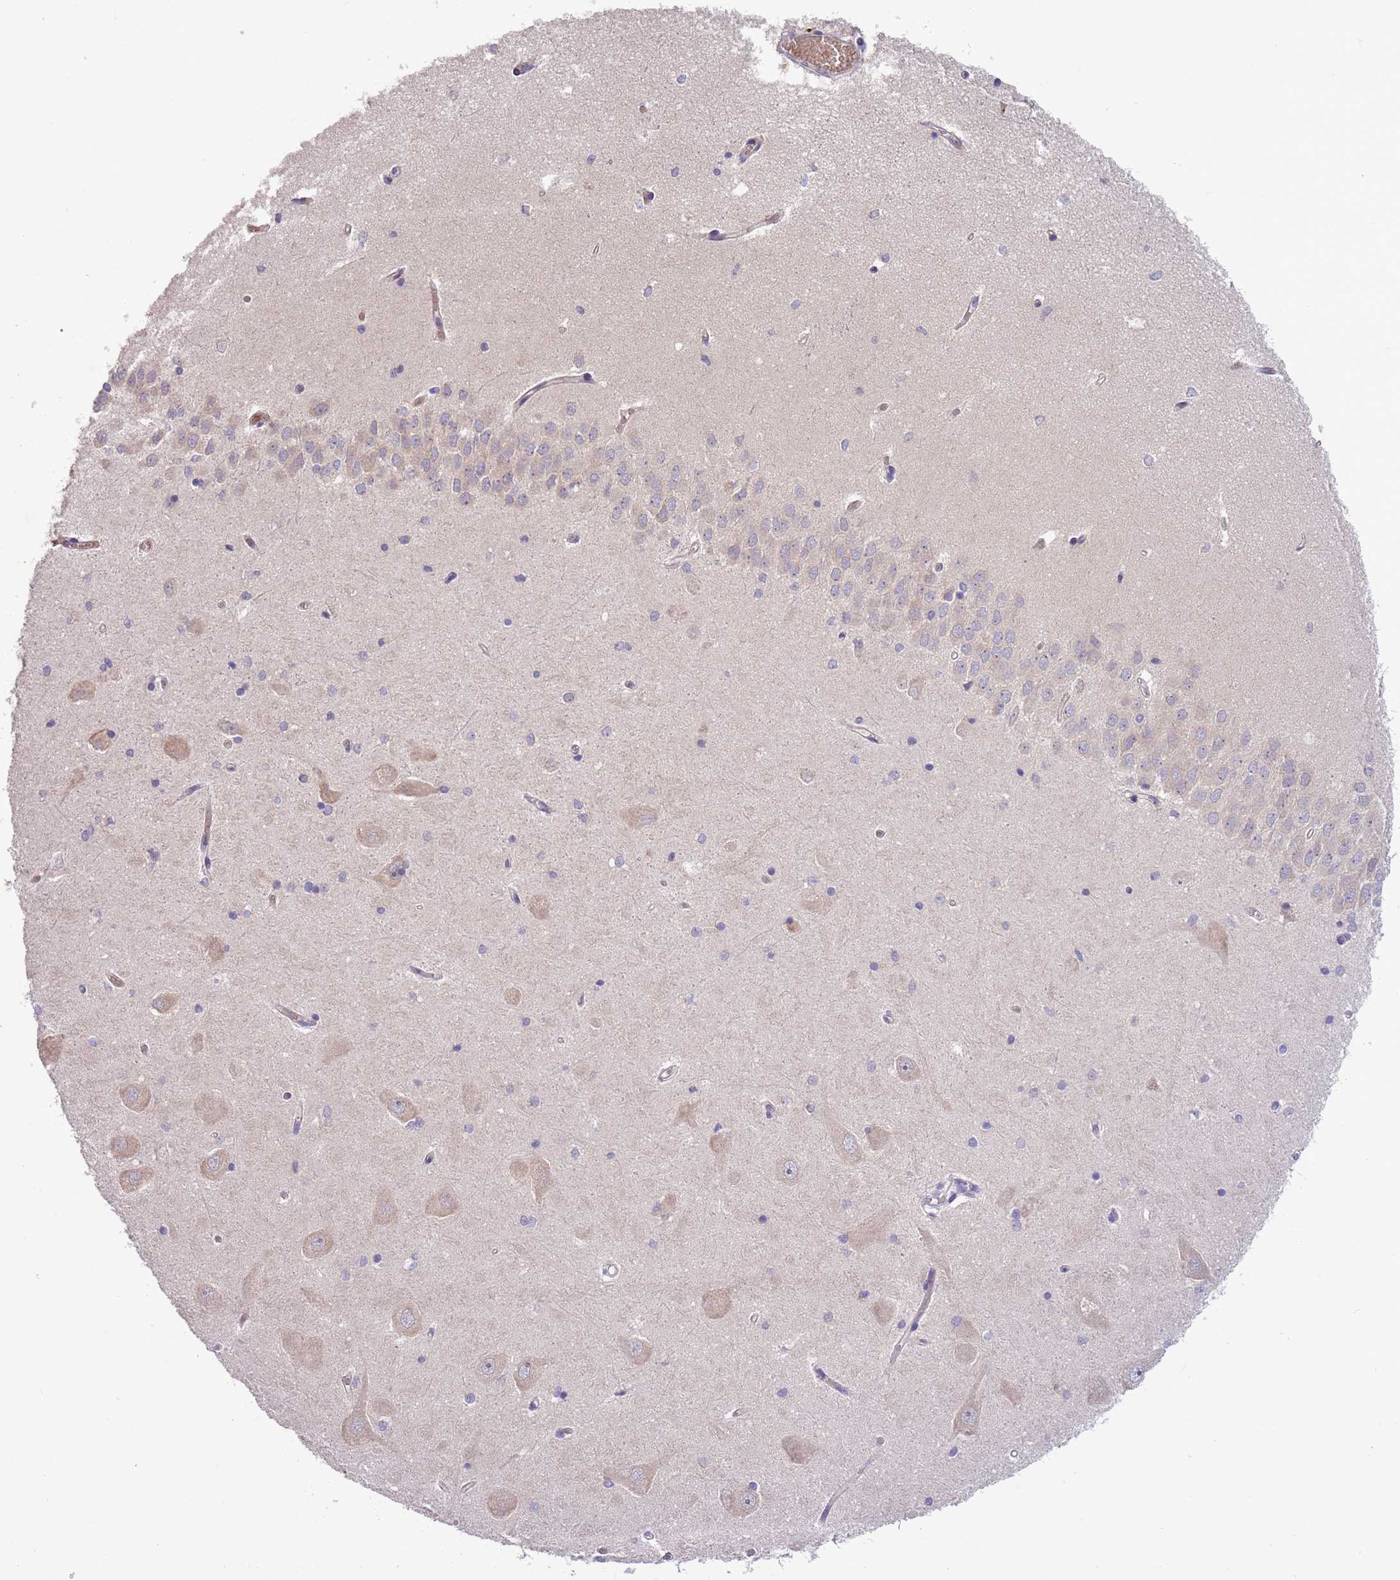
{"staining": {"intensity": "negative", "quantity": "none", "location": "none"}, "tissue": "hippocampus", "cell_type": "Glial cells", "image_type": "normal", "snomed": [{"axis": "morphology", "description": "Normal tissue, NOS"}, {"axis": "topography", "description": "Hippocampus"}], "caption": "Glial cells are negative for brown protein staining in unremarkable hippocampus. (DAB immunohistochemistry, high magnification).", "gene": "SHROOM3", "patient": {"sex": "male", "age": 45}}